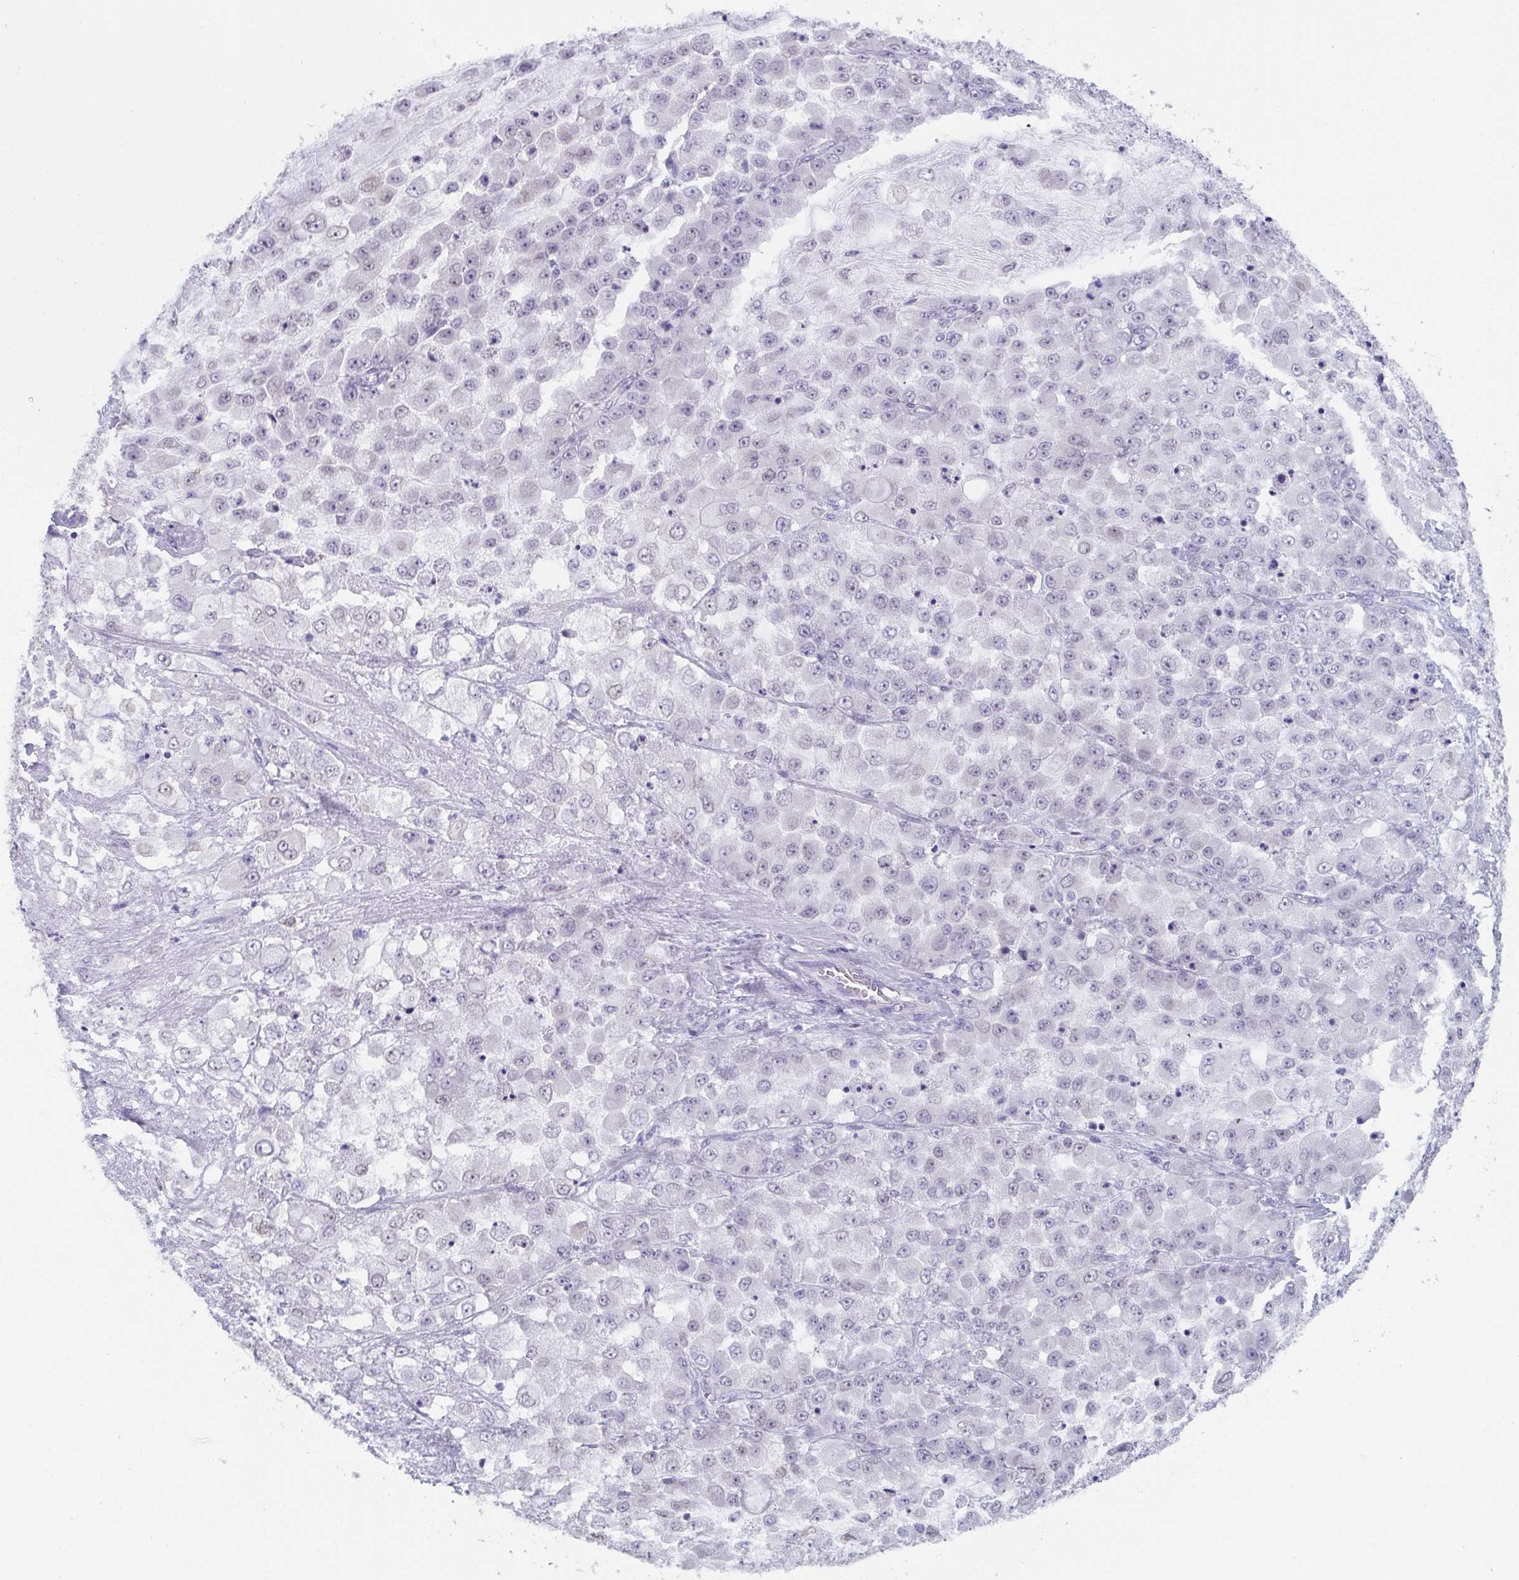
{"staining": {"intensity": "negative", "quantity": "none", "location": "none"}, "tissue": "stomach cancer", "cell_type": "Tumor cells", "image_type": "cancer", "snomed": [{"axis": "morphology", "description": "Adenocarcinoma, NOS"}, {"axis": "topography", "description": "Stomach"}], "caption": "Stomach adenocarcinoma was stained to show a protein in brown. There is no significant staining in tumor cells. (DAB immunohistochemistry (IHC) with hematoxylin counter stain).", "gene": "DYDC2", "patient": {"sex": "female", "age": 76}}